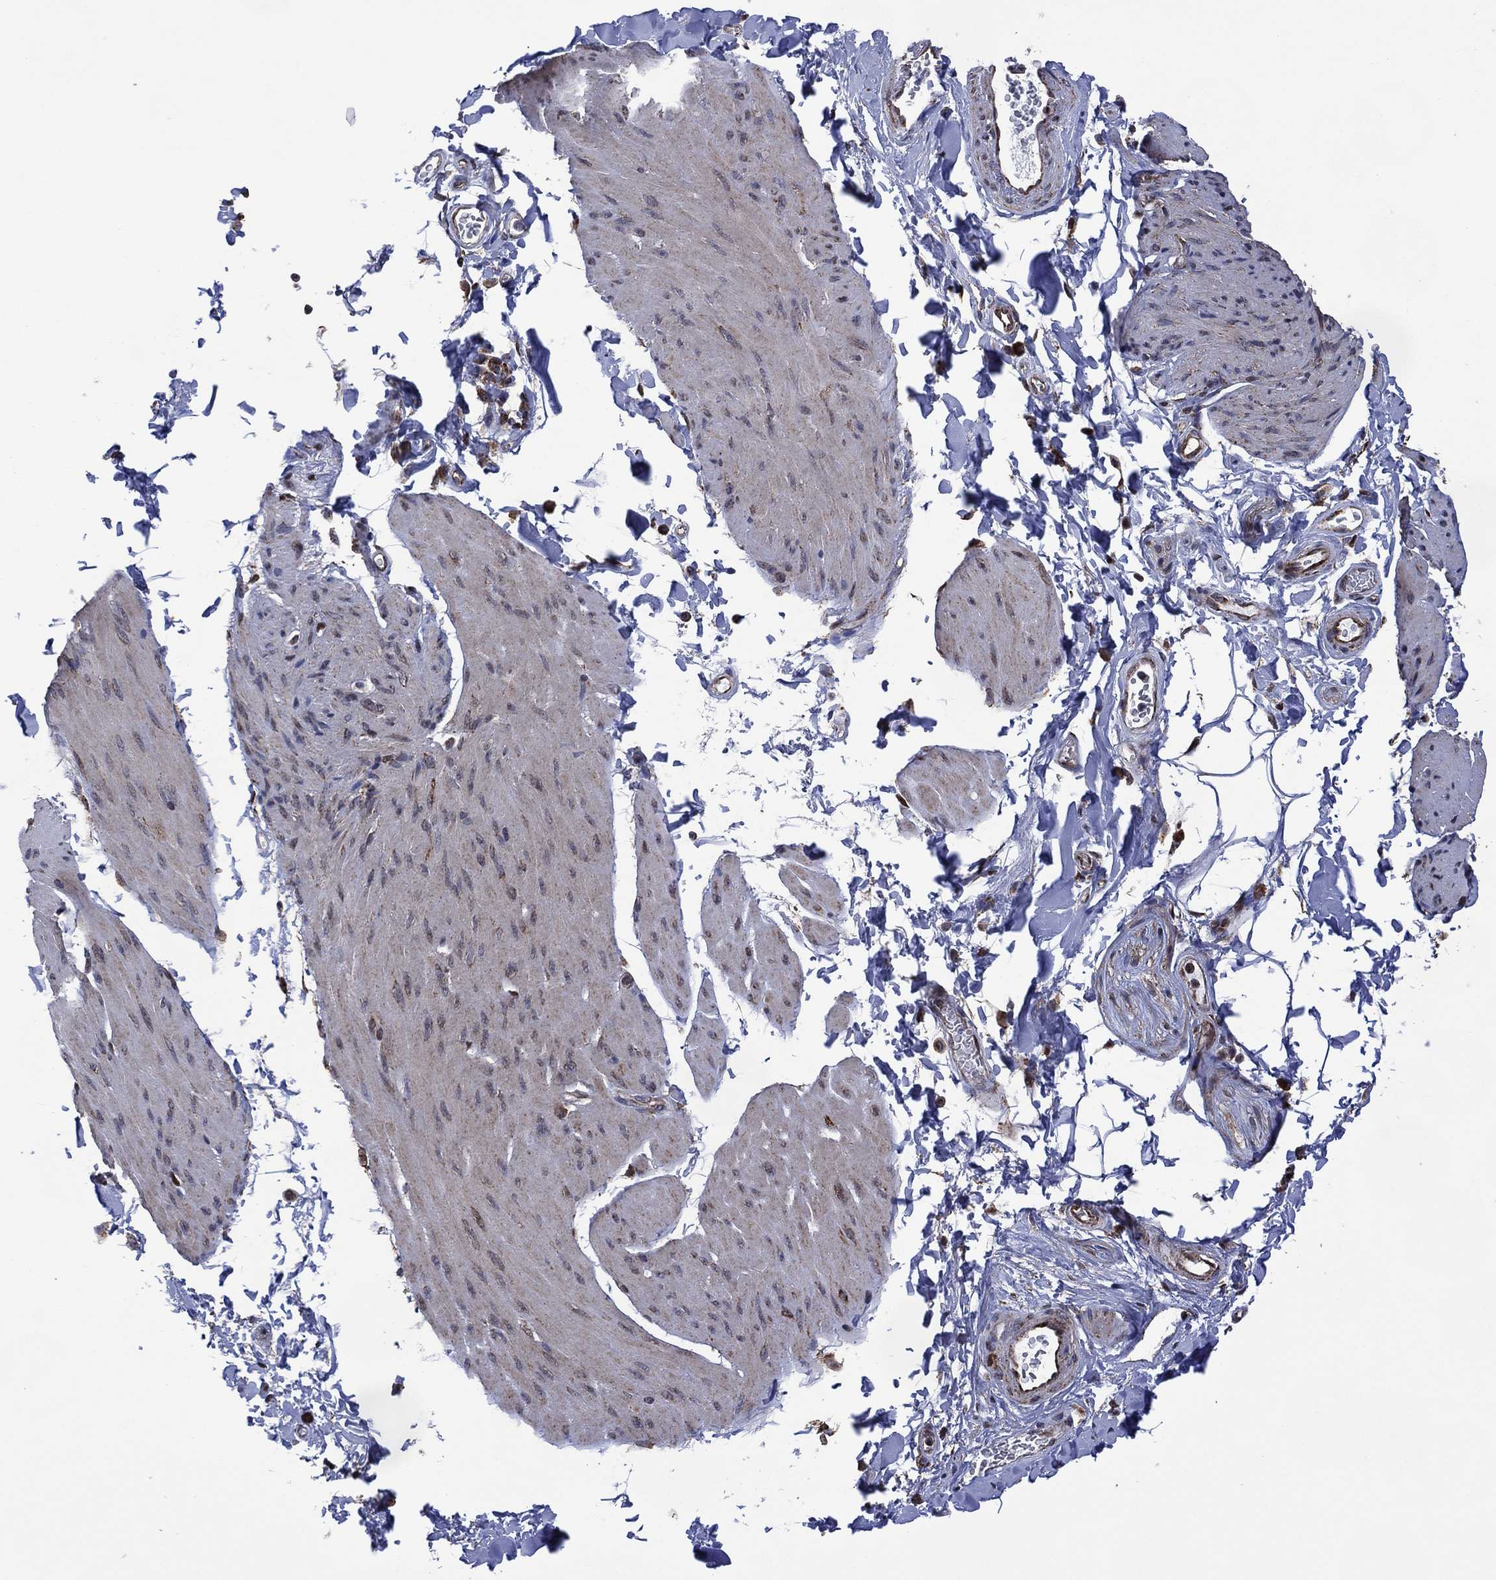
{"staining": {"intensity": "negative", "quantity": "none", "location": "none"}, "tissue": "smooth muscle", "cell_type": "Smooth muscle cells", "image_type": "normal", "snomed": [{"axis": "morphology", "description": "Normal tissue, NOS"}, {"axis": "topography", "description": "Adipose tissue"}, {"axis": "topography", "description": "Smooth muscle"}, {"axis": "topography", "description": "Peripheral nerve tissue"}], "caption": "Immunohistochemistry (IHC) histopathology image of benign smooth muscle: smooth muscle stained with DAB (3,3'-diaminobenzidine) displays no significant protein expression in smooth muscle cells.", "gene": "HTD2", "patient": {"sex": "male", "age": 83}}